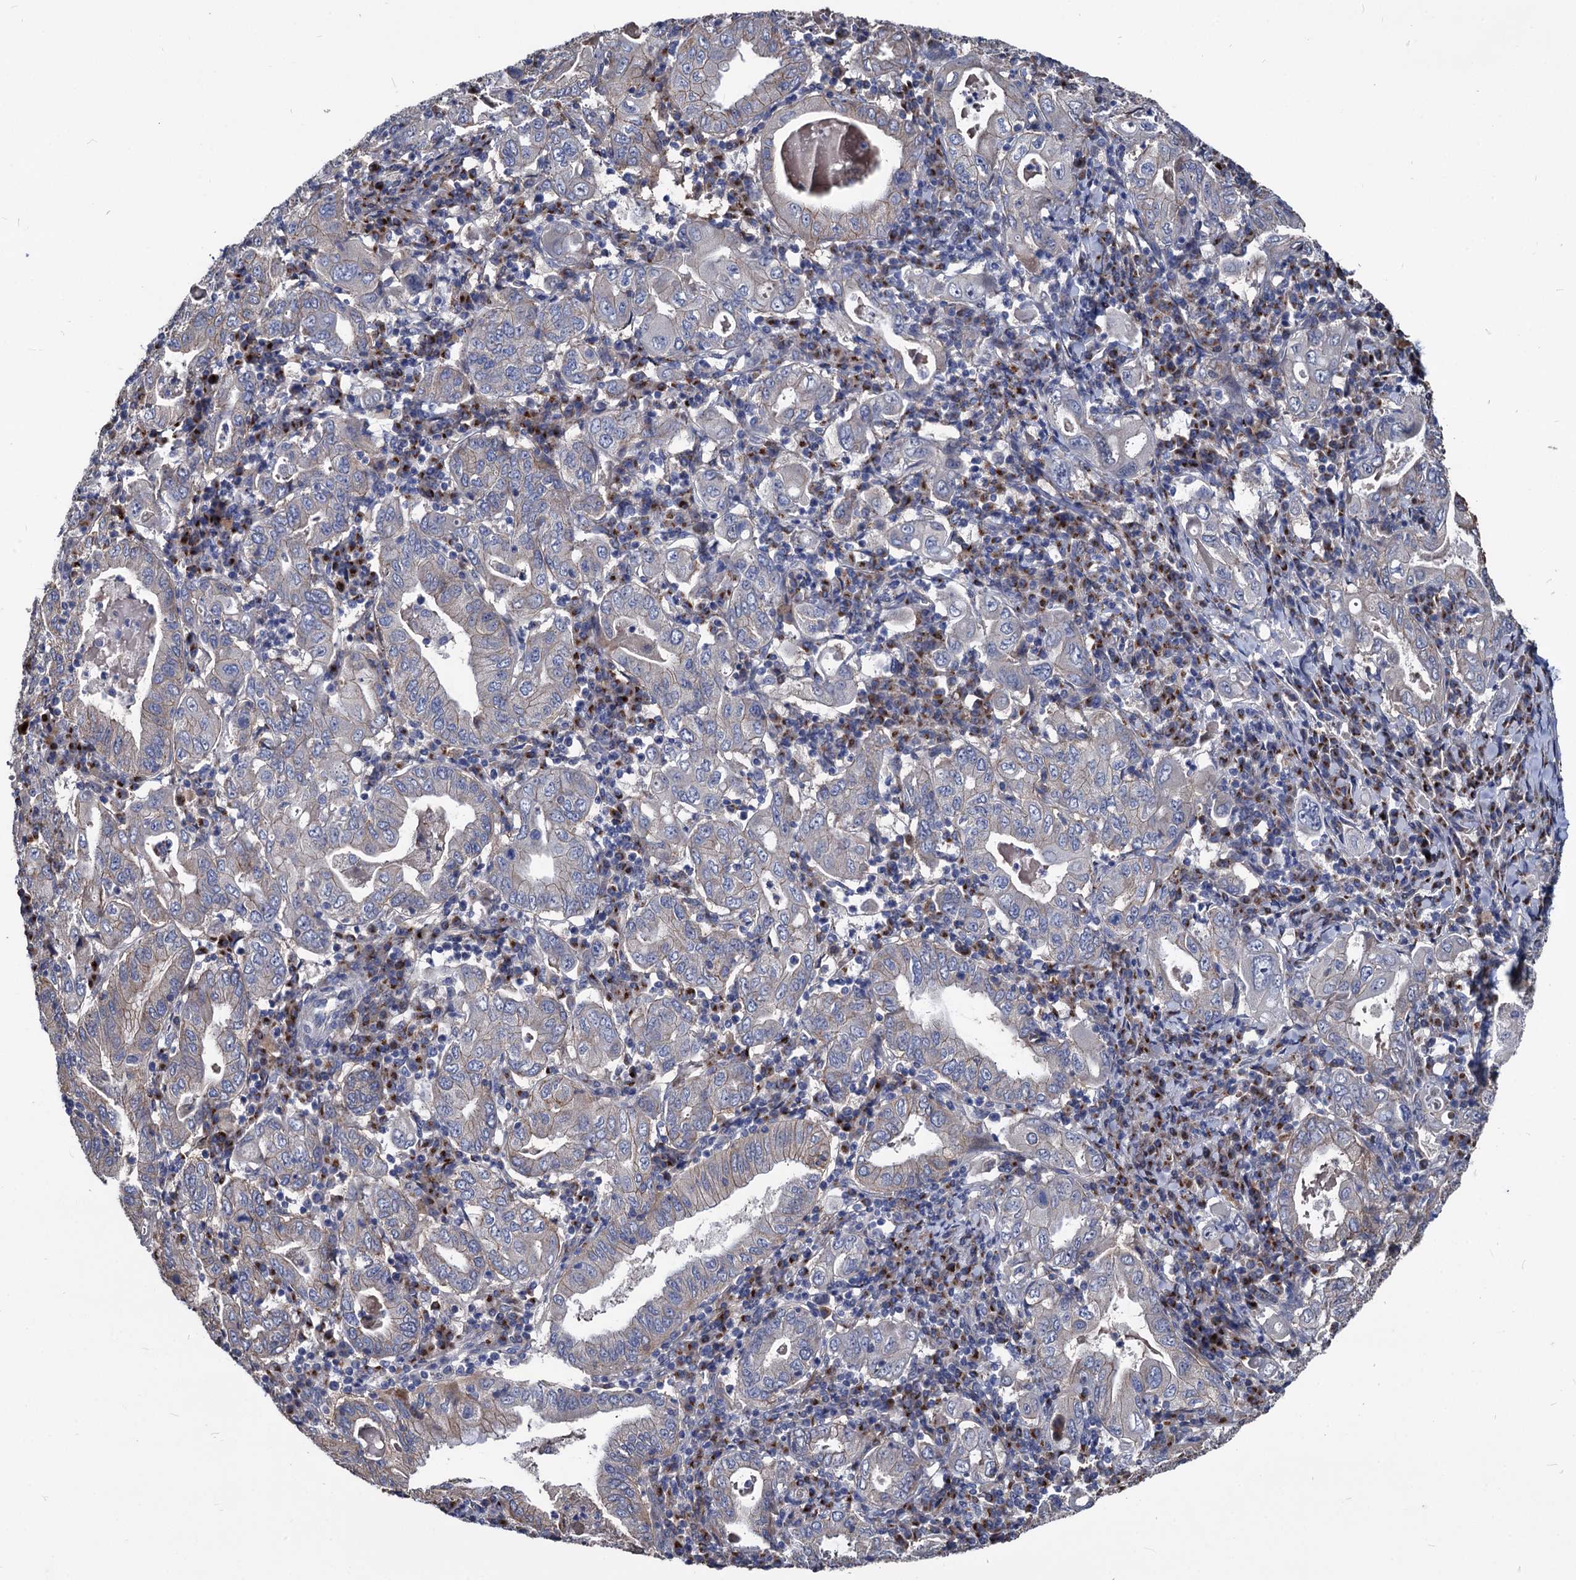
{"staining": {"intensity": "moderate", "quantity": "<25%", "location": "cytoplasmic/membranous"}, "tissue": "stomach cancer", "cell_type": "Tumor cells", "image_type": "cancer", "snomed": [{"axis": "morphology", "description": "Normal tissue, NOS"}, {"axis": "morphology", "description": "Adenocarcinoma, NOS"}, {"axis": "topography", "description": "Esophagus"}, {"axis": "topography", "description": "Stomach, upper"}, {"axis": "topography", "description": "Peripheral nerve tissue"}], "caption": "The micrograph exhibits a brown stain indicating the presence of a protein in the cytoplasmic/membranous of tumor cells in stomach cancer (adenocarcinoma).", "gene": "SMAGP", "patient": {"sex": "male", "age": 62}}